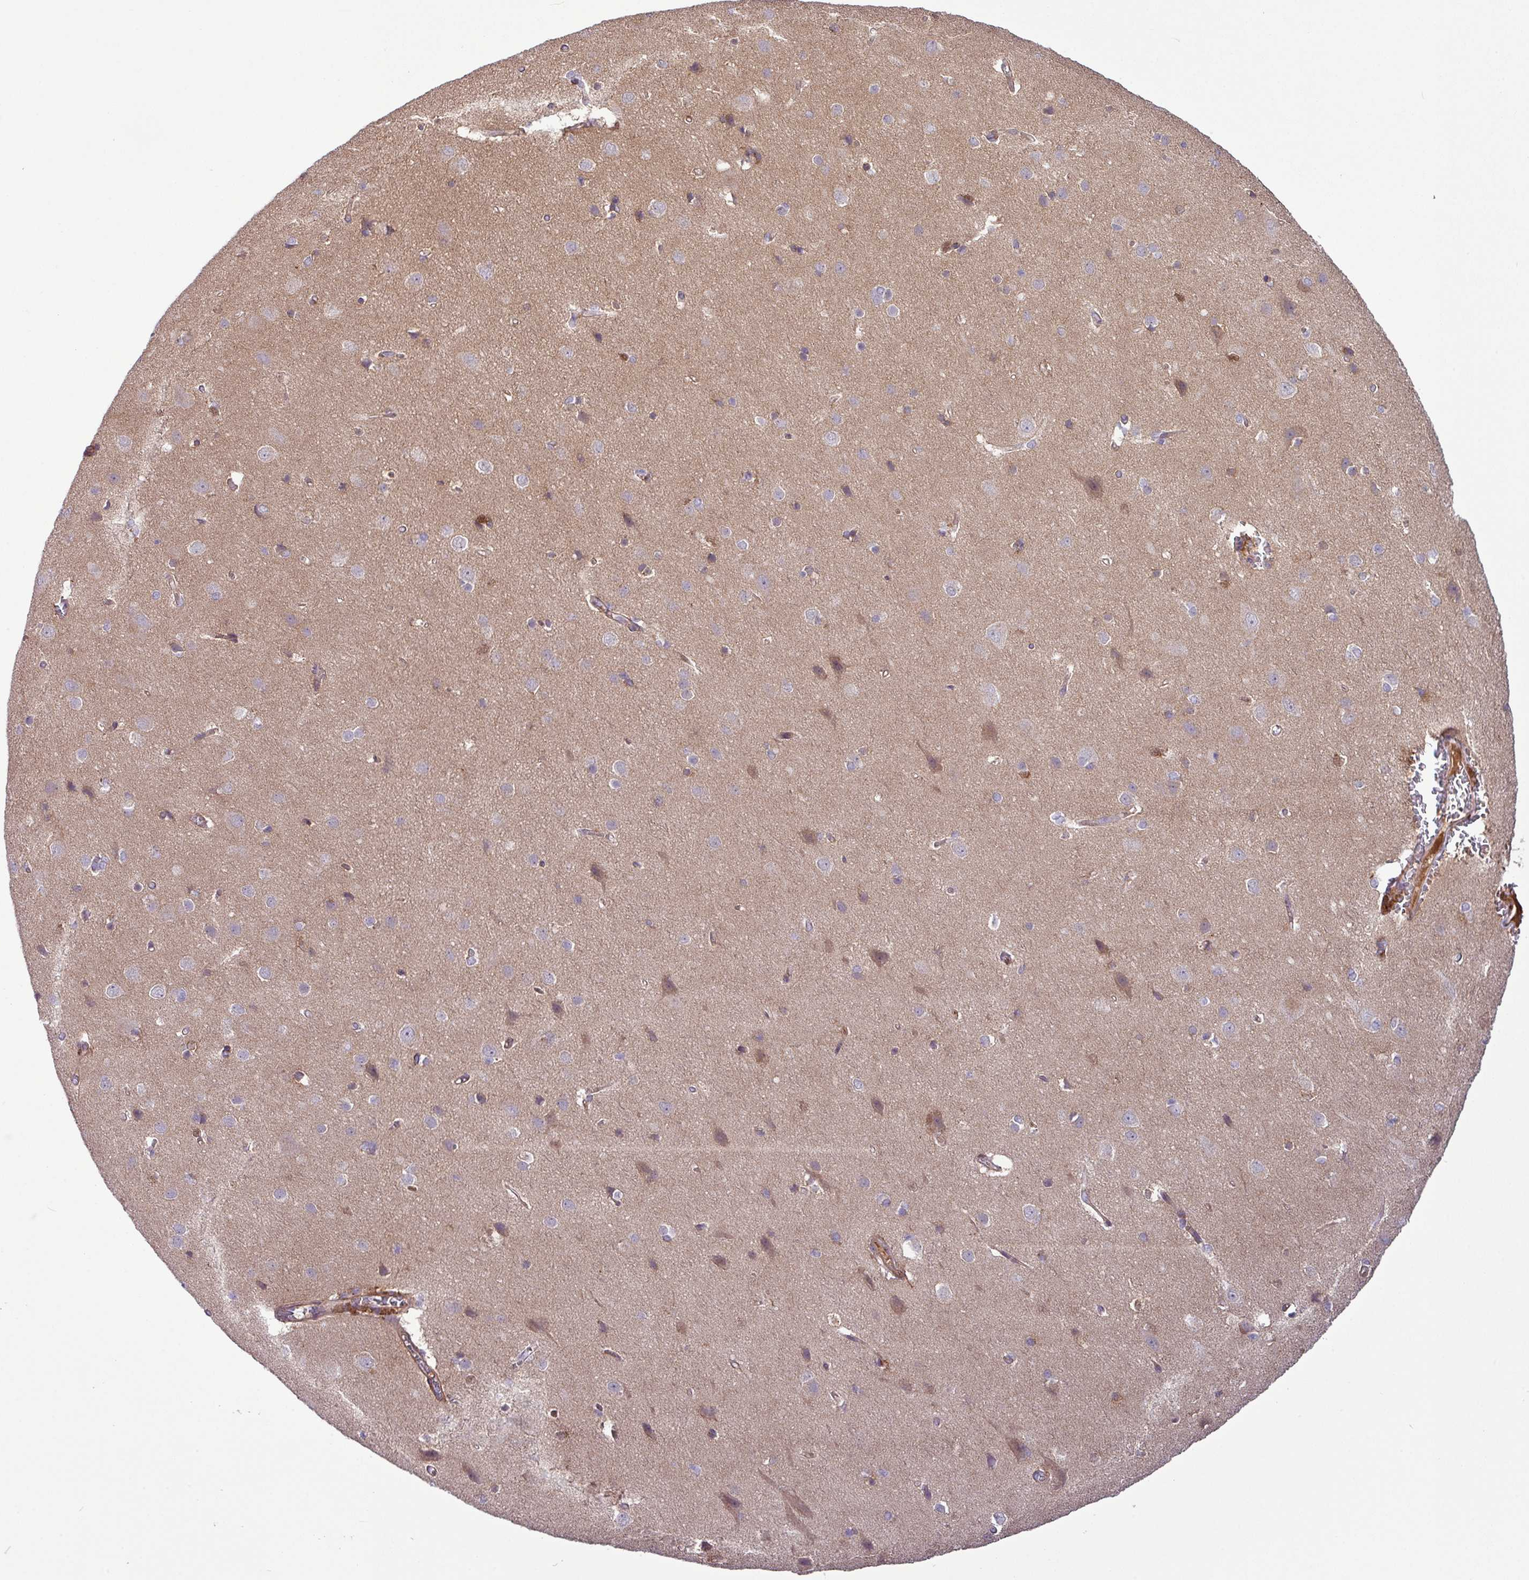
{"staining": {"intensity": "moderate", "quantity": "25%-75%", "location": "cytoplasmic/membranous"}, "tissue": "cerebral cortex", "cell_type": "Endothelial cells", "image_type": "normal", "snomed": [{"axis": "morphology", "description": "Normal tissue, NOS"}, {"axis": "topography", "description": "Cerebral cortex"}], "caption": "Immunohistochemical staining of normal cerebral cortex shows 25%-75% levels of moderate cytoplasmic/membranous protein expression in approximately 25%-75% of endothelial cells. (DAB IHC, brown staining for protein, blue staining for nuclei).", "gene": "XIAP", "patient": {"sex": "male", "age": 37}}